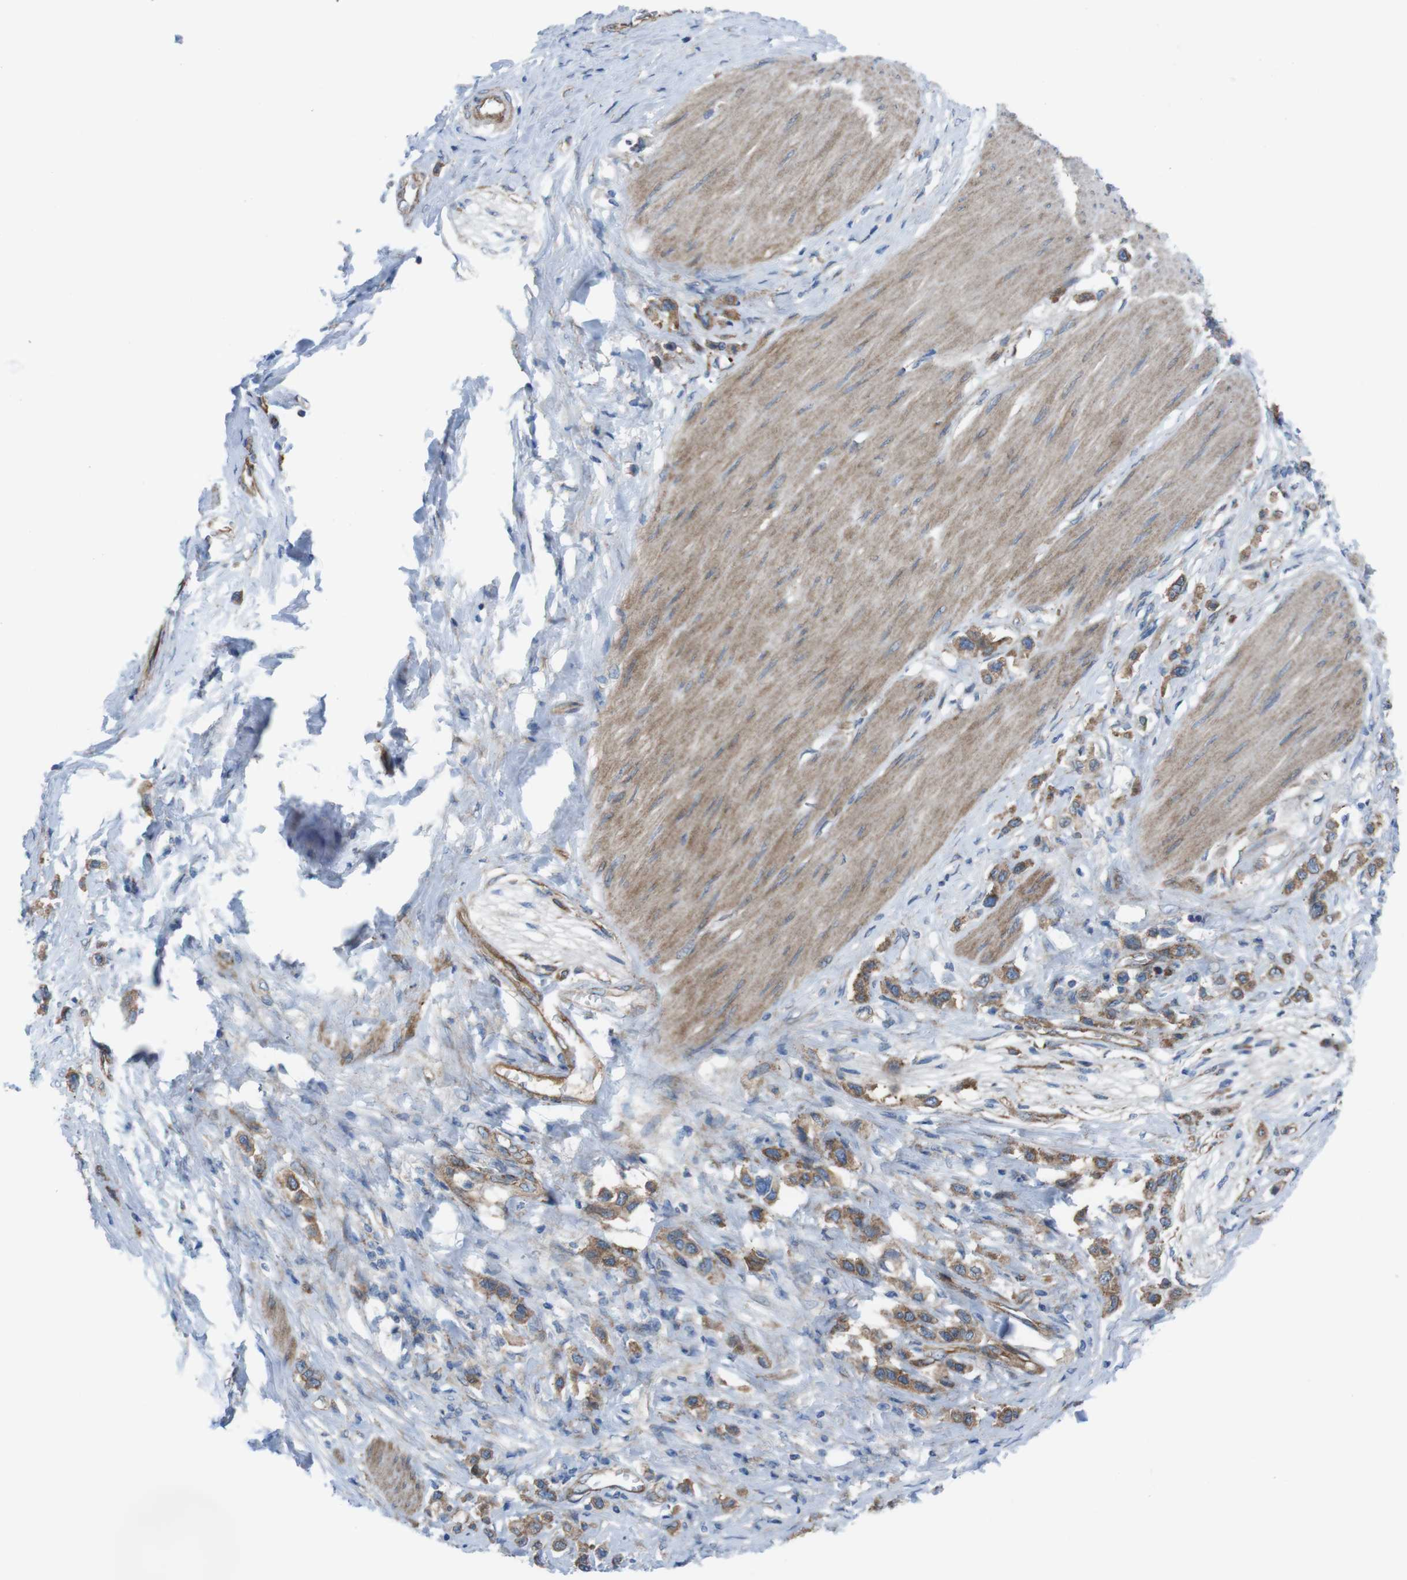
{"staining": {"intensity": "moderate", "quantity": ">75%", "location": "cytoplasmic/membranous"}, "tissue": "stomach cancer", "cell_type": "Tumor cells", "image_type": "cancer", "snomed": [{"axis": "morphology", "description": "Adenocarcinoma, NOS"}, {"axis": "topography", "description": "Stomach"}], "caption": "This is an image of immunohistochemistry staining of stomach adenocarcinoma, which shows moderate expression in the cytoplasmic/membranous of tumor cells.", "gene": "DIAPH2", "patient": {"sex": "female", "age": 65}}